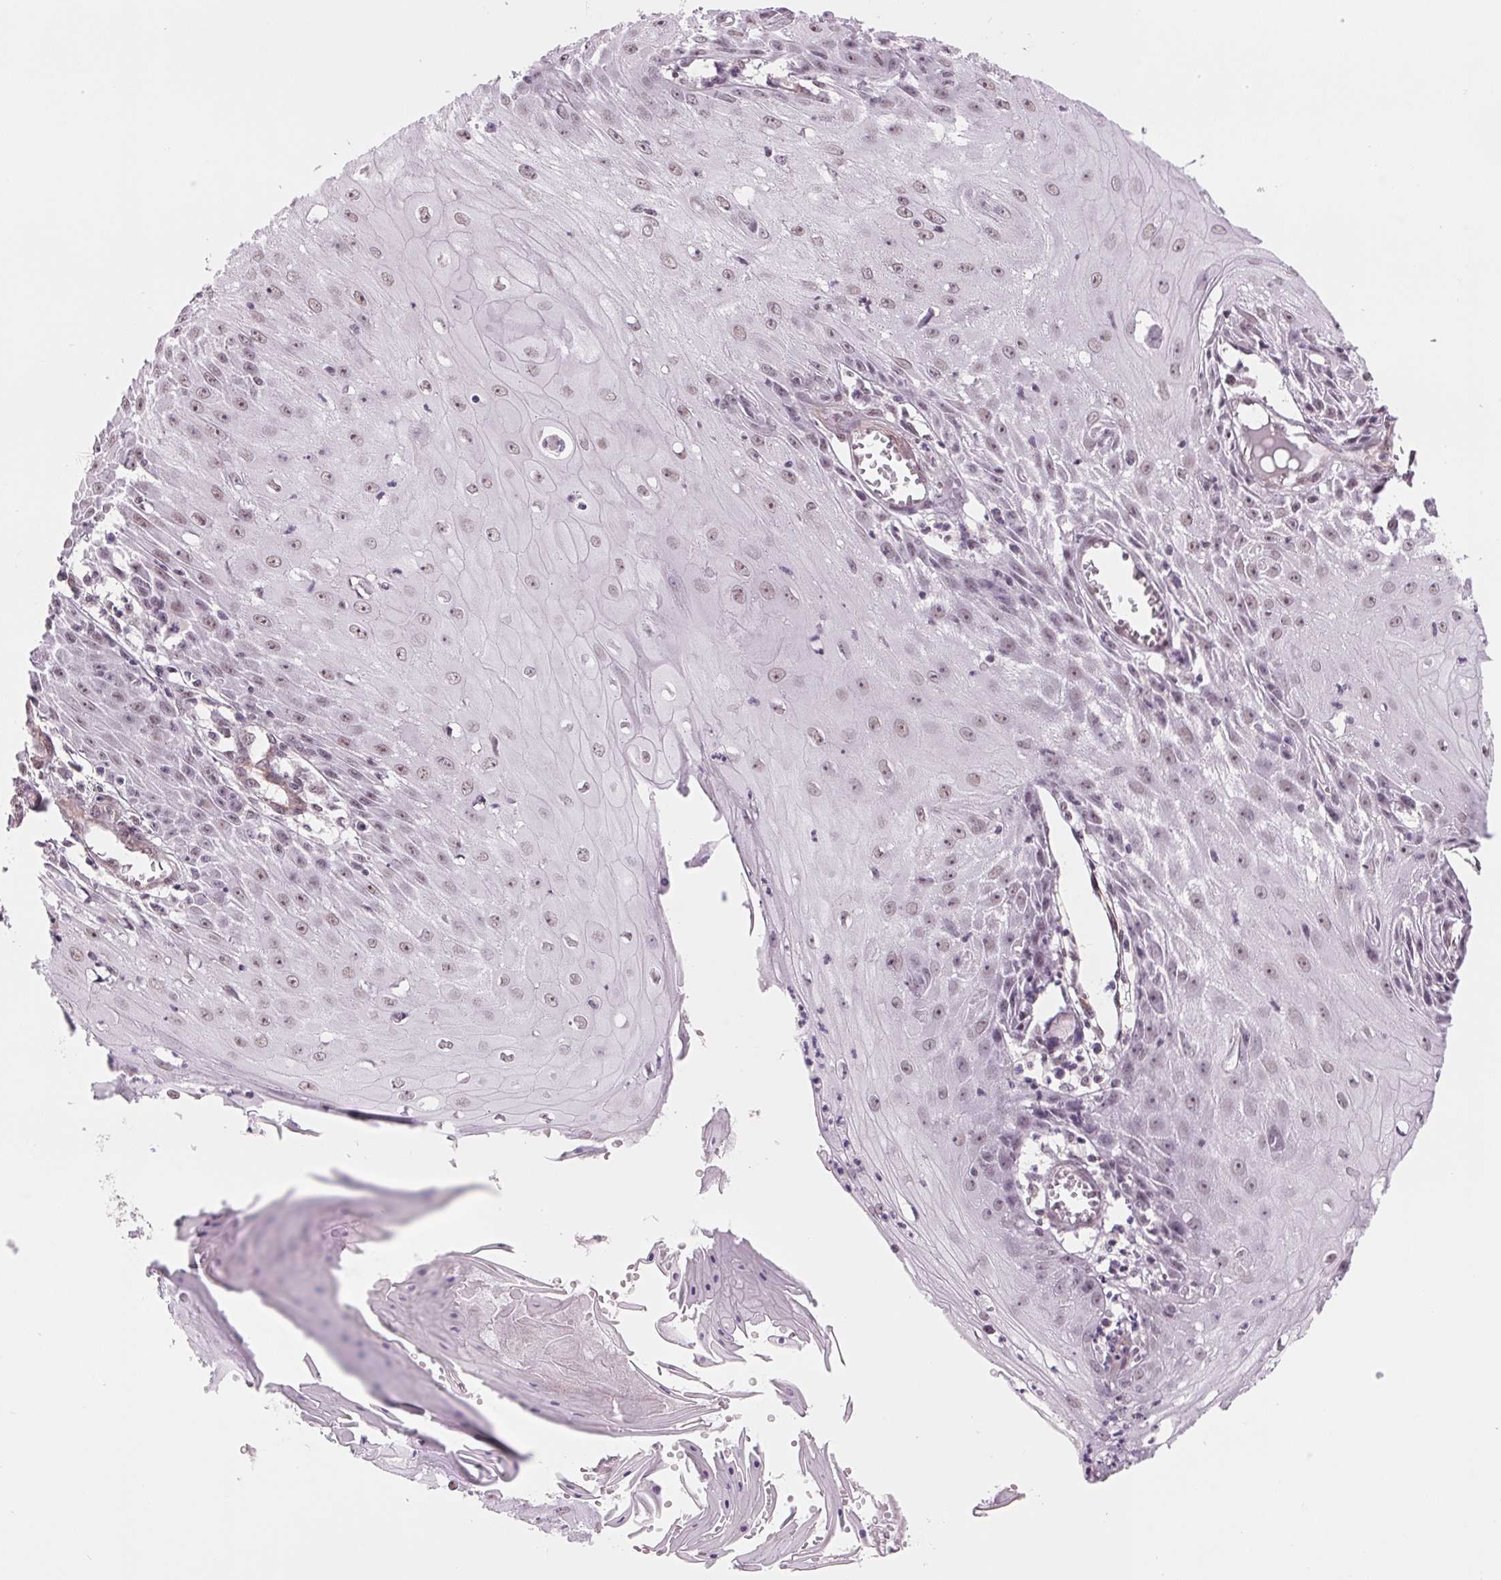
{"staining": {"intensity": "weak", "quantity": "<25%", "location": "cytoplasmic/membranous"}, "tissue": "skin cancer", "cell_type": "Tumor cells", "image_type": "cancer", "snomed": [{"axis": "morphology", "description": "Squamous cell carcinoma, NOS"}, {"axis": "topography", "description": "Skin"}], "caption": "Immunohistochemistry micrograph of human skin cancer (squamous cell carcinoma) stained for a protein (brown), which shows no expression in tumor cells. (Brightfield microscopy of DAB (3,3'-diaminobenzidine) immunohistochemistry at high magnification).", "gene": "BCAT1", "patient": {"sex": "female", "age": 73}}